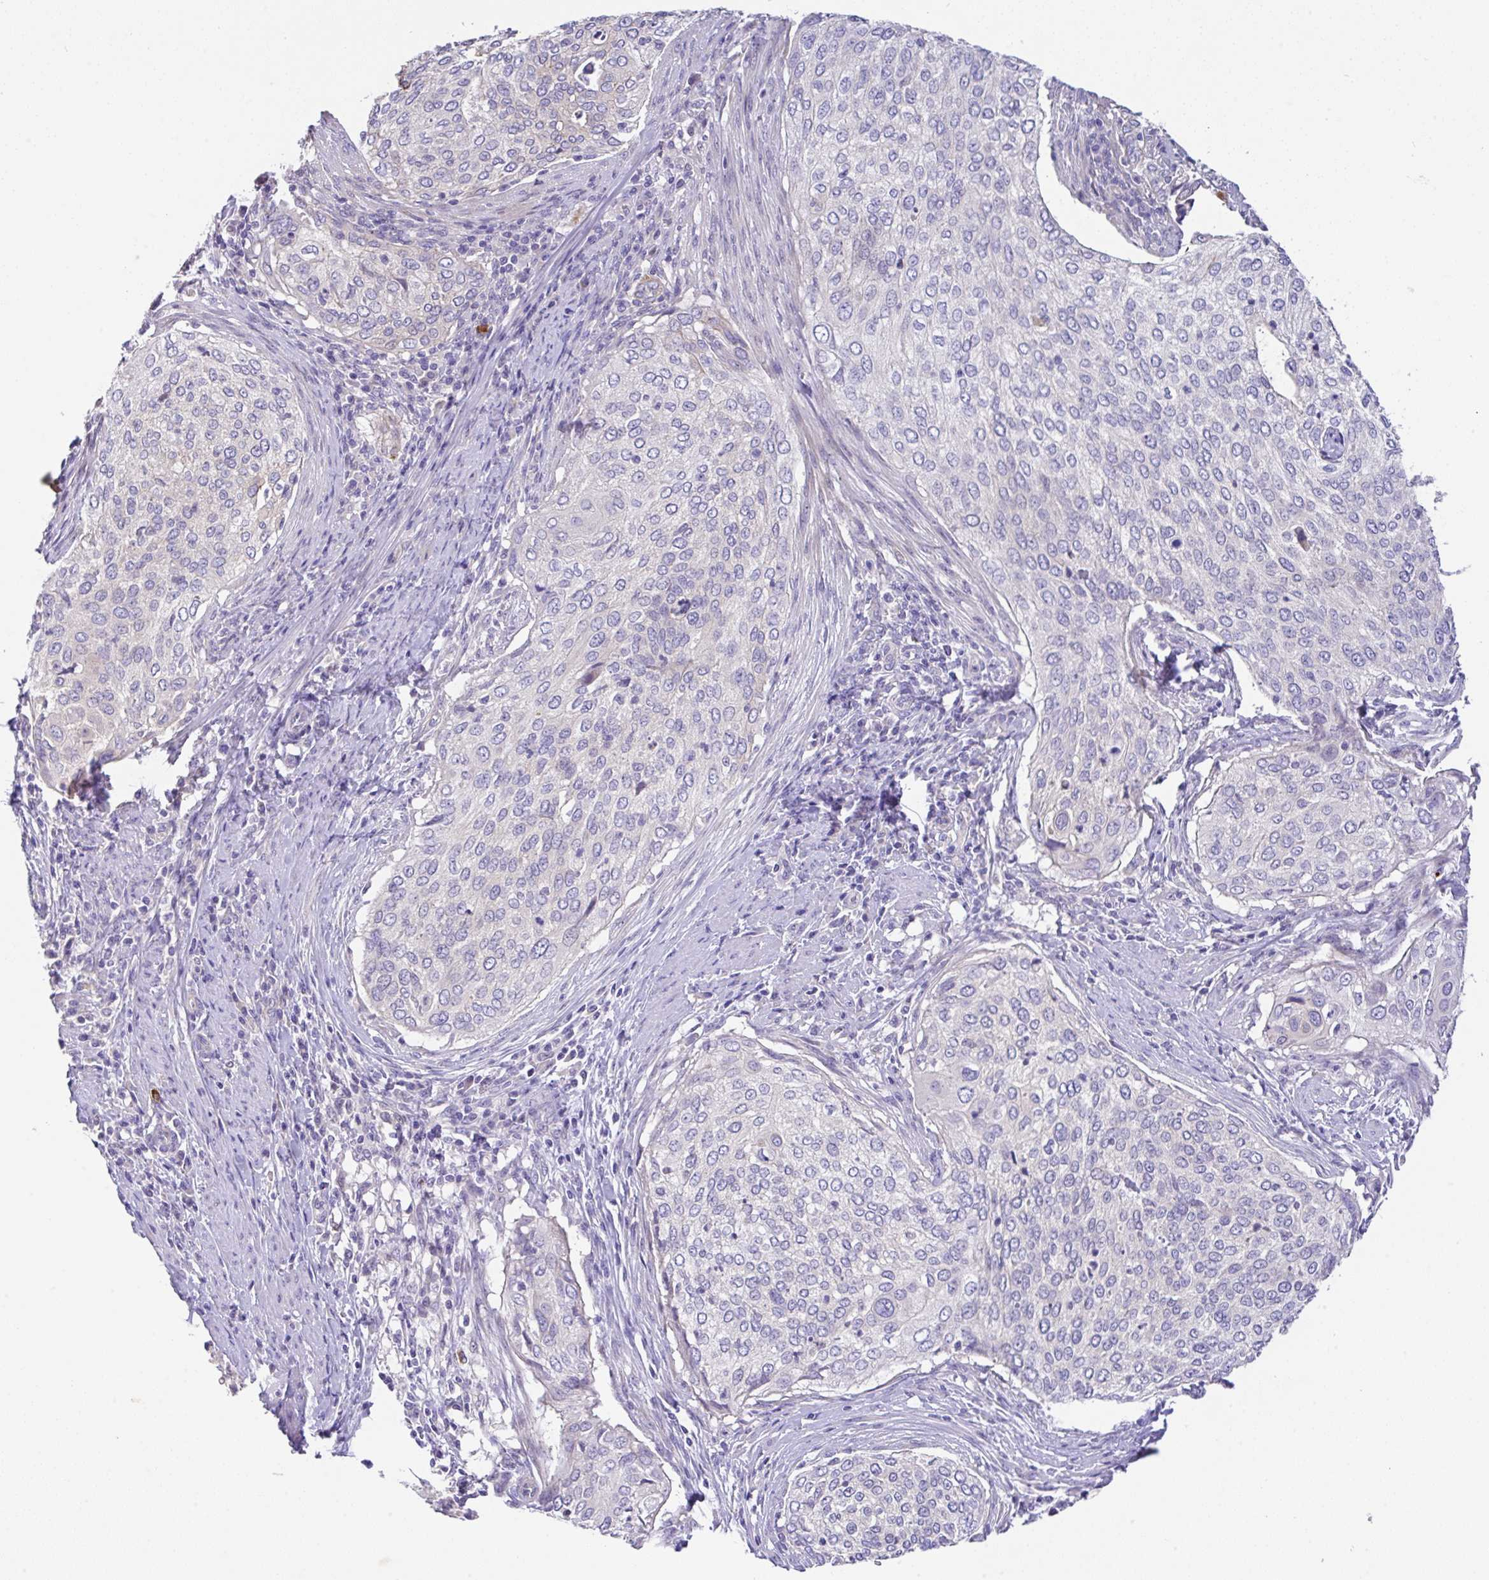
{"staining": {"intensity": "moderate", "quantity": "<25%", "location": "cytoplasmic/membranous"}, "tissue": "cervical cancer", "cell_type": "Tumor cells", "image_type": "cancer", "snomed": [{"axis": "morphology", "description": "Squamous cell carcinoma, NOS"}, {"axis": "topography", "description": "Cervix"}], "caption": "Cervical cancer stained for a protein demonstrates moderate cytoplasmic/membranous positivity in tumor cells.", "gene": "EPN3", "patient": {"sex": "female", "age": 38}}